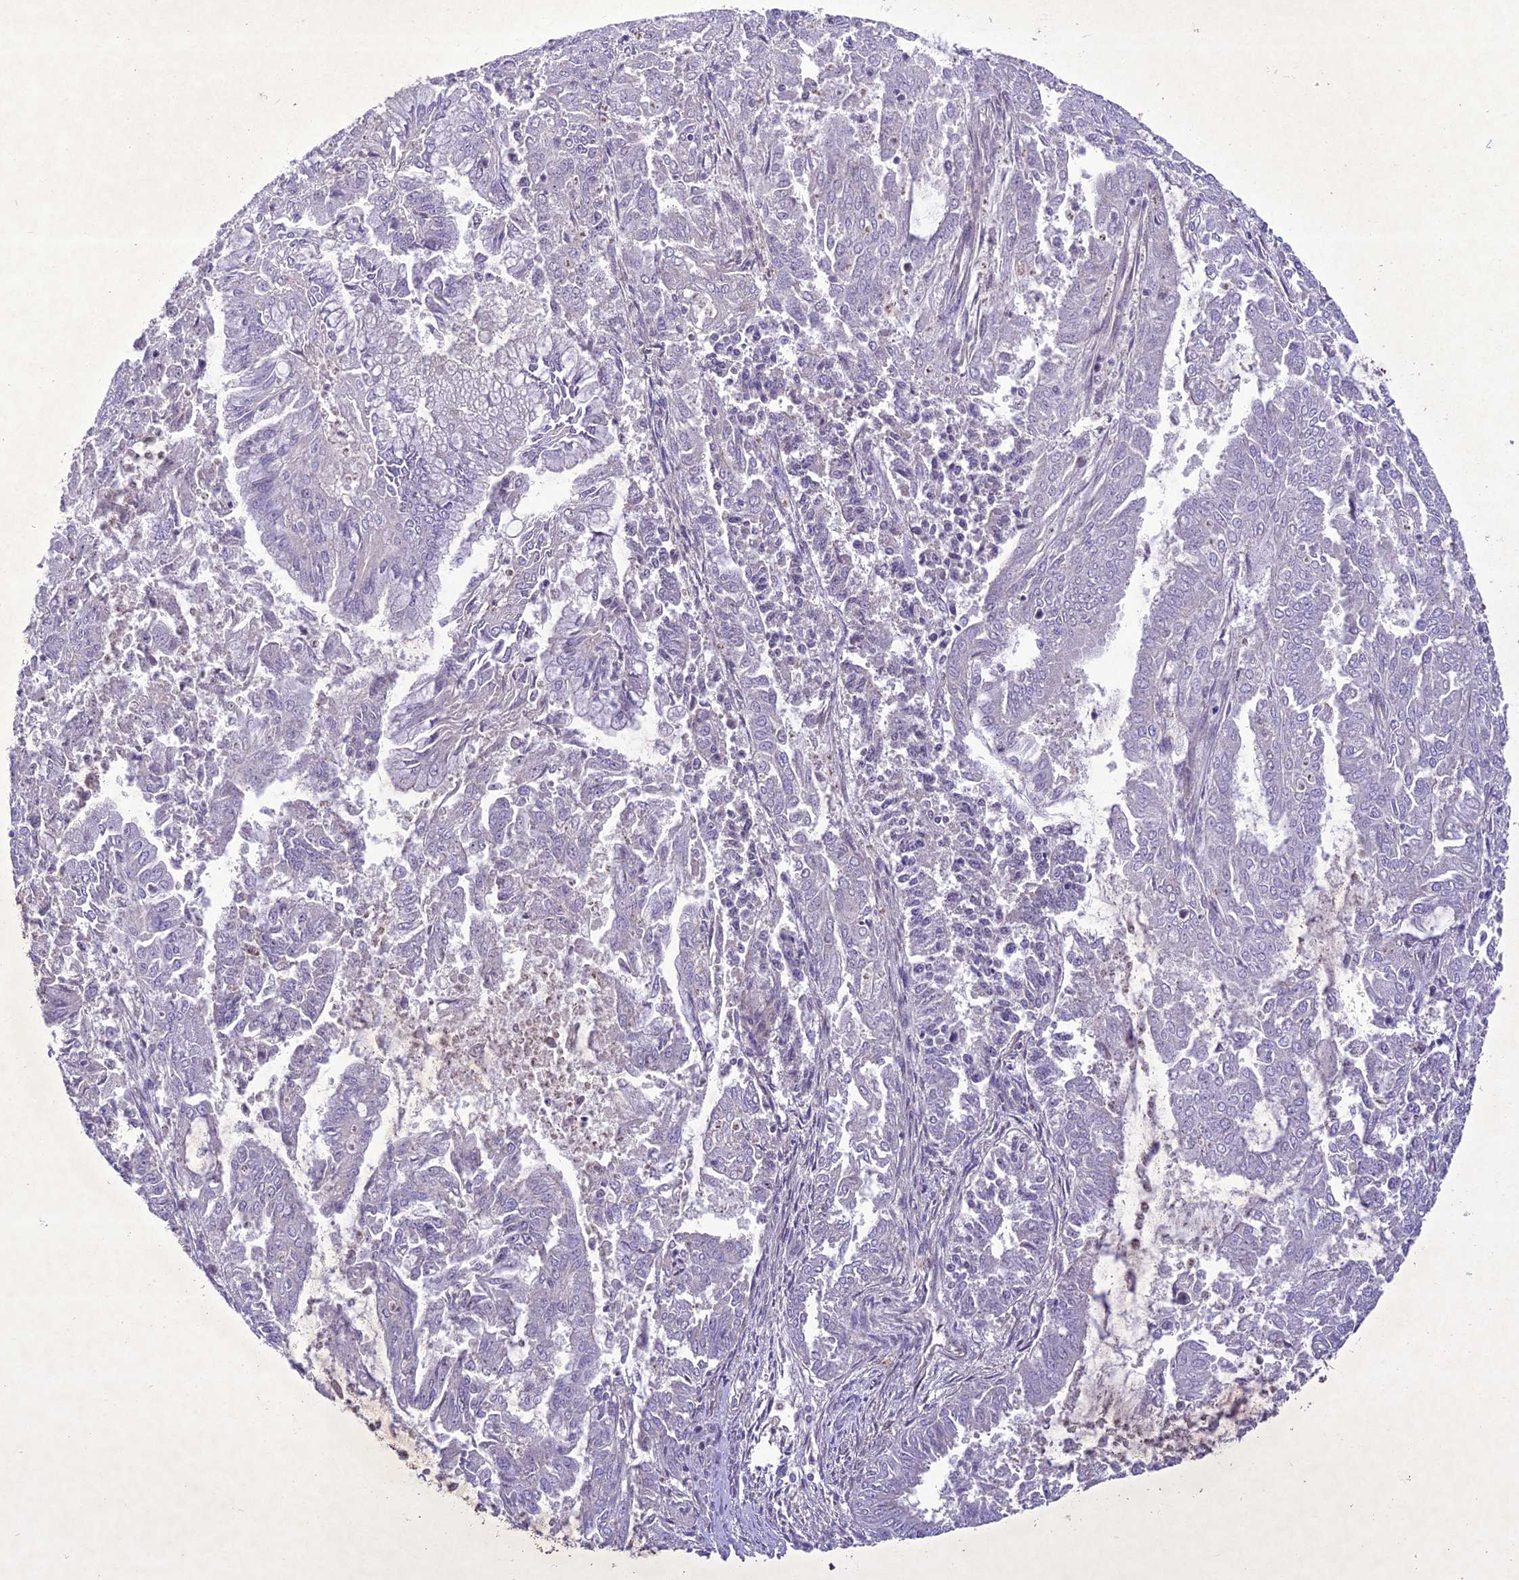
{"staining": {"intensity": "weak", "quantity": "<25%", "location": "cytoplasmic/membranous"}, "tissue": "endometrial cancer", "cell_type": "Tumor cells", "image_type": "cancer", "snomed": [{"axis": "morphology", "description": "Adenocarcinoma, NOS"}, {"axis": "topography", "description": "Endometrium"}], "caption": "This is a photomicrograph of immunohistochemistry (IHC) staining of adenocarcinoma (endometrial), which shows no positivity in tumor cells.", "gene": "CENPL", "patient": {"sex": "female", "age": 73}}